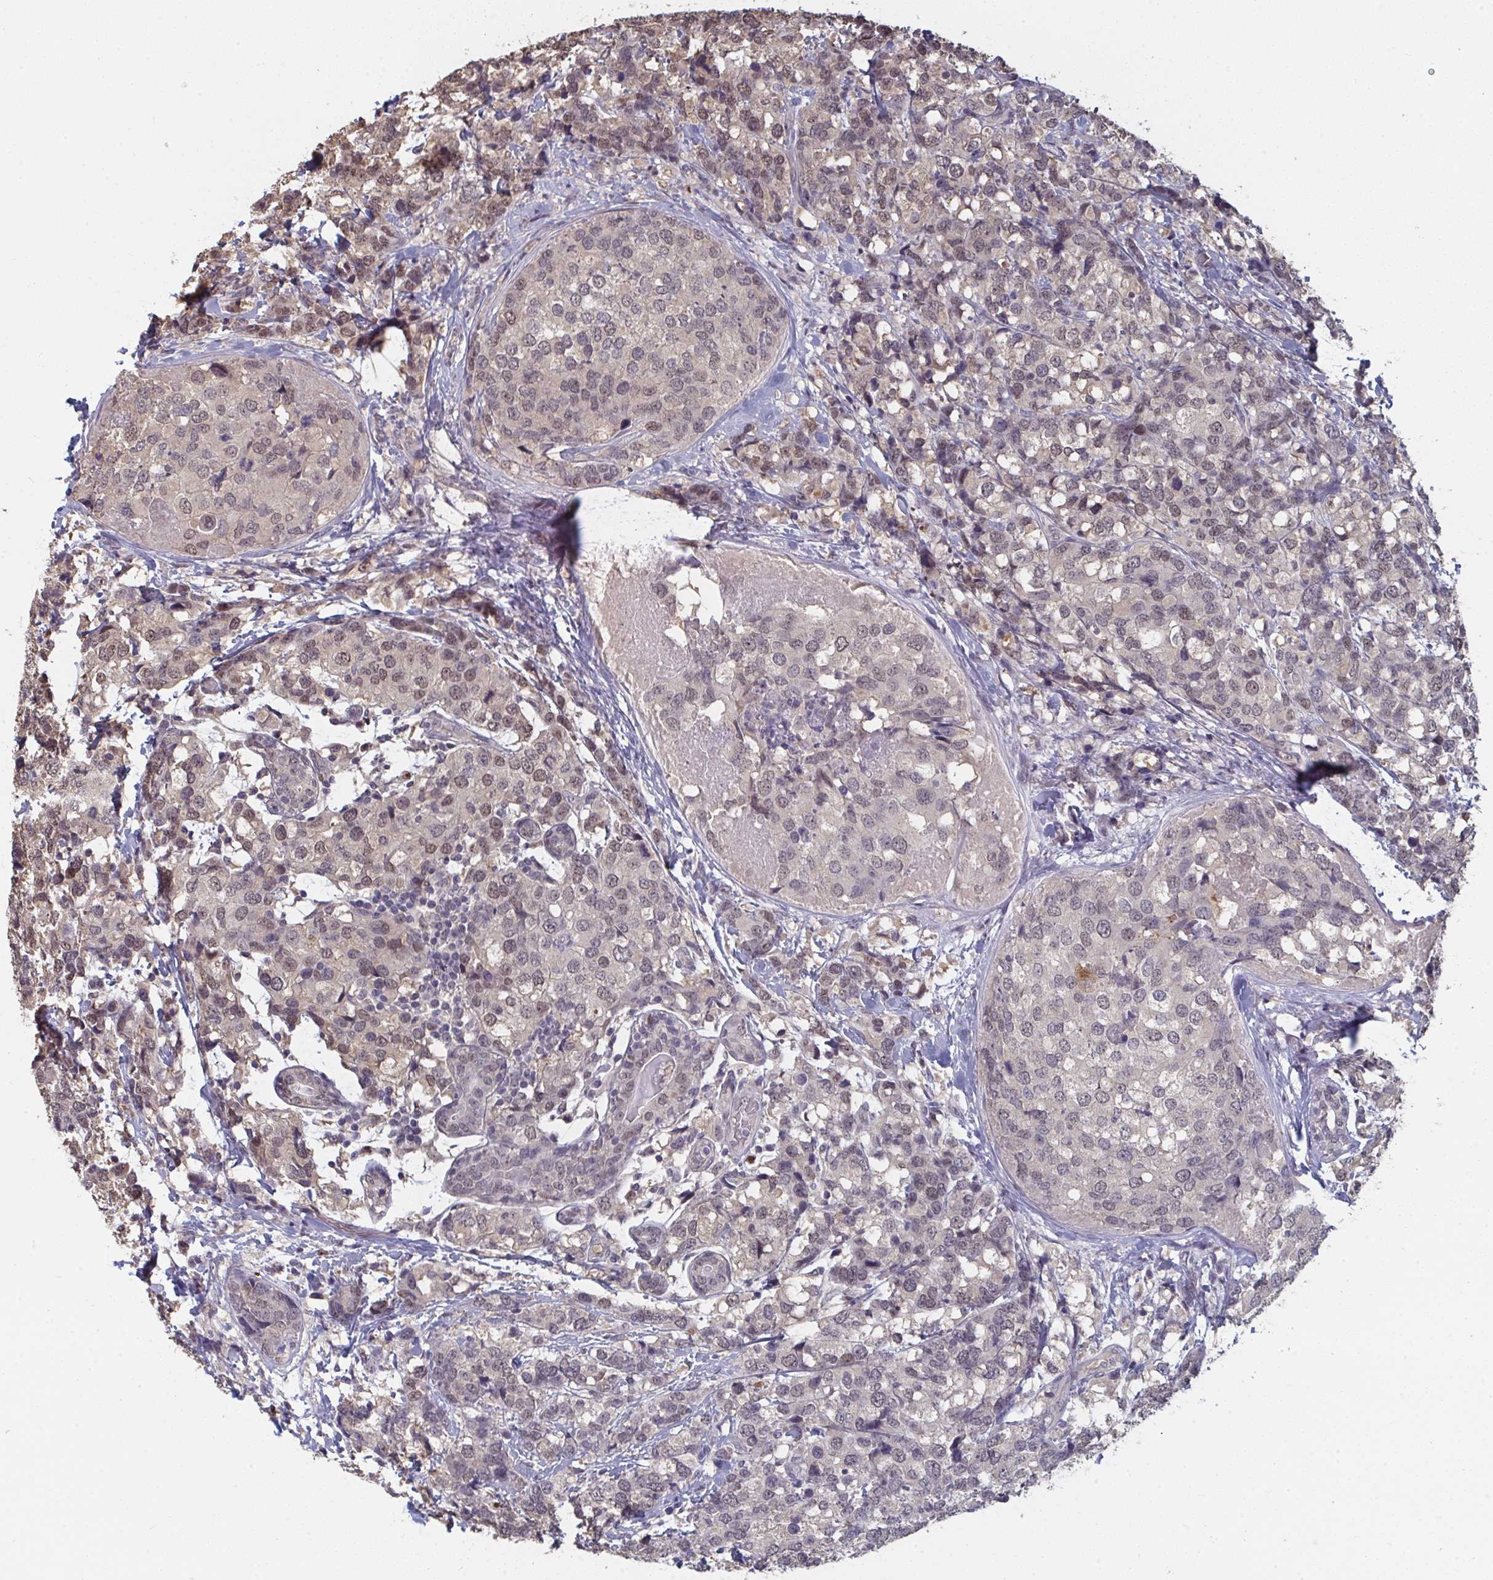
{"staining": {"intensity": "weak", "quantity": "25%-75%", "location": "nuclear"}, "tissue": "breast cancer", "cell_type": "Tumor cells", "image_type": "cancer", "snomed": [{"axis": "morphology", "description": "Lobular carcinoma"}, {"axis": "topography", "description": "Breast"}], "caption": "Weak nuclear expression is appreciated in approximately 25%-75% of tumor cells in breast cancer.", "gene": "LIX1", "patient": {"sex": "female", "age": 59}}